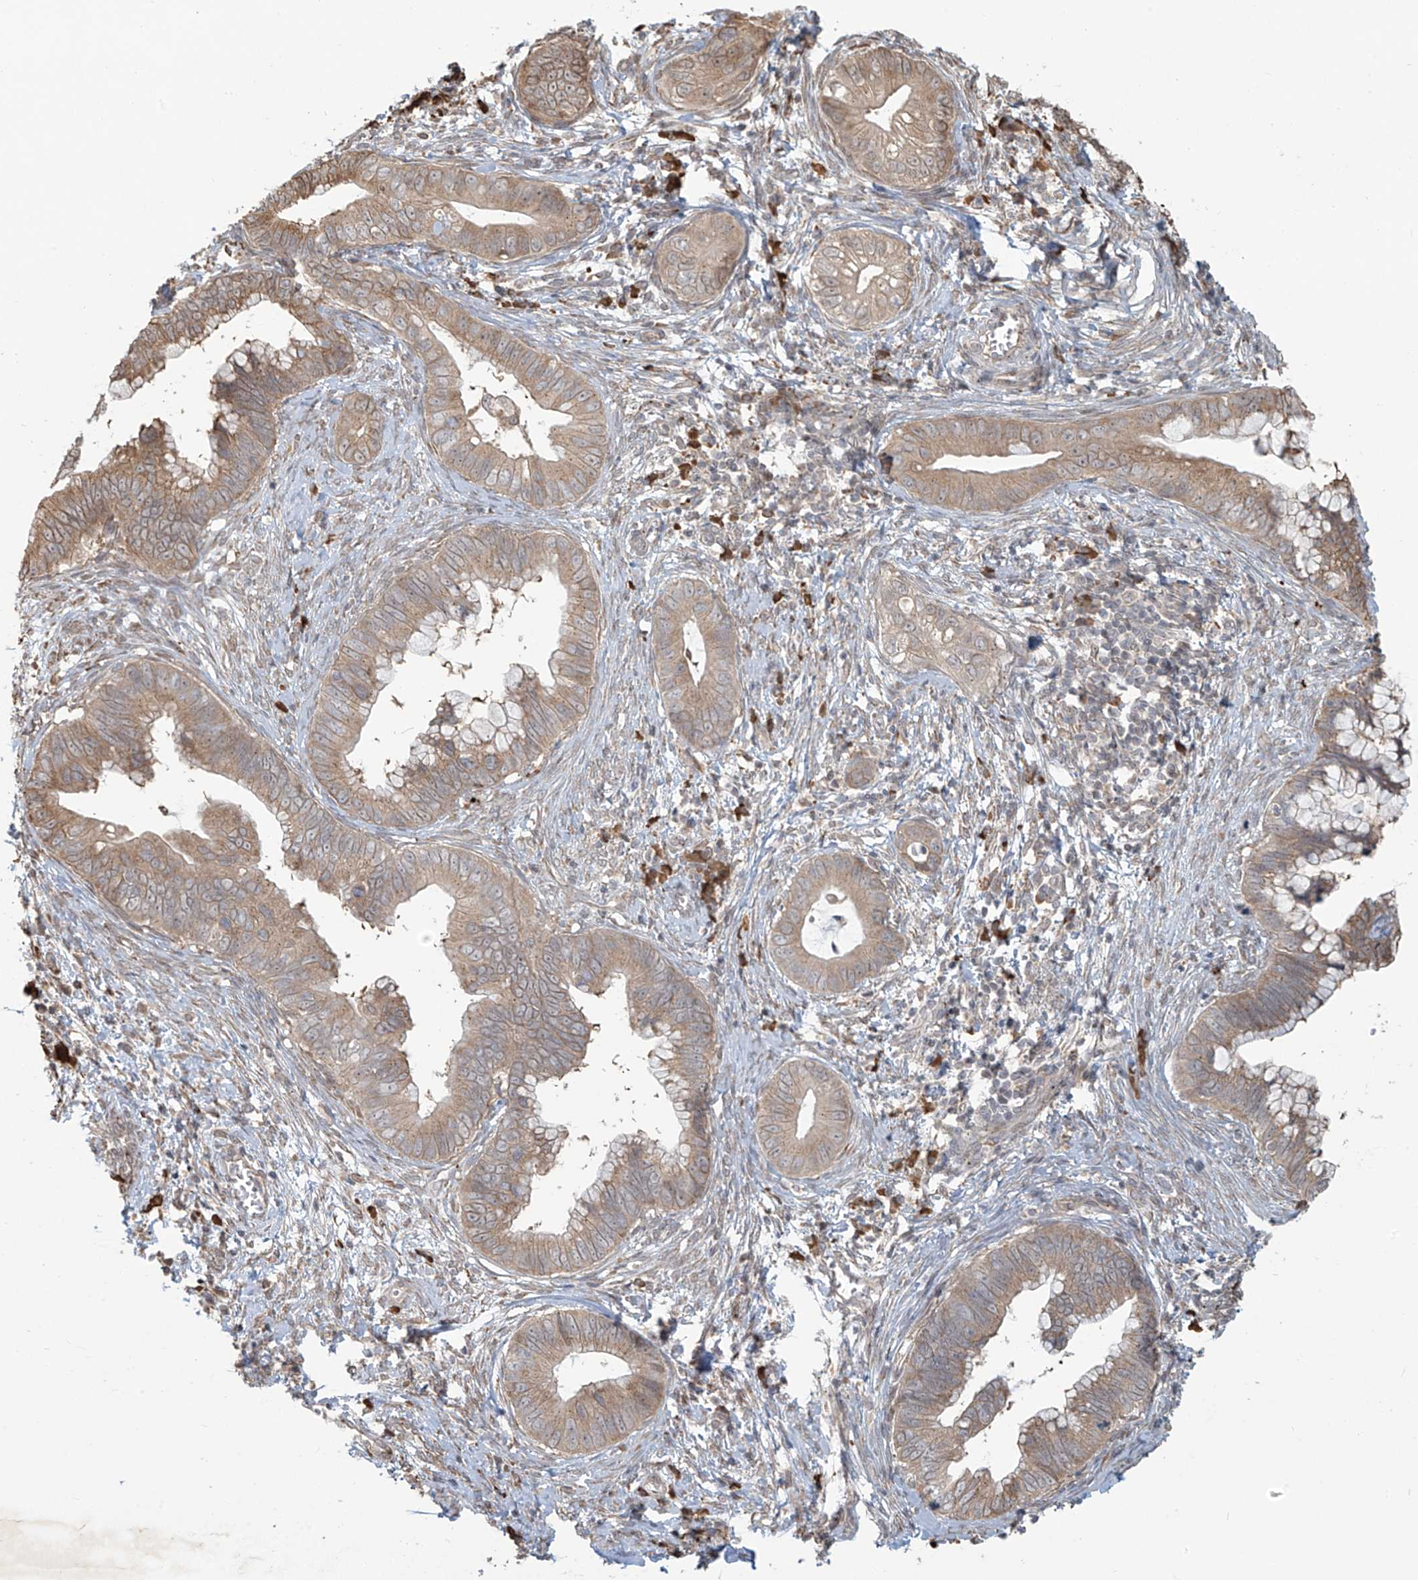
{"staining": {"intensity": "weak", "quantity": ">75%", "location": "cytoplasmic/membranous"}, "tissue": "cervical cancer", "cell_type": "Tumor cells", "image_type": "cancer", "snomed": [{"axis": "morphology", "description": "Adenocarcinoma, NOS"}, {"axis": "topography", "description": "Cervix"}], "caption": "Protein staining of cervical cancer (adenocarcinoma) tissue shows weak cytoplasmic/membranous expression in about >75% of tumor cells.", "gene": "PLEKHM3", "patient": {"sex": "female", "age": 44}}